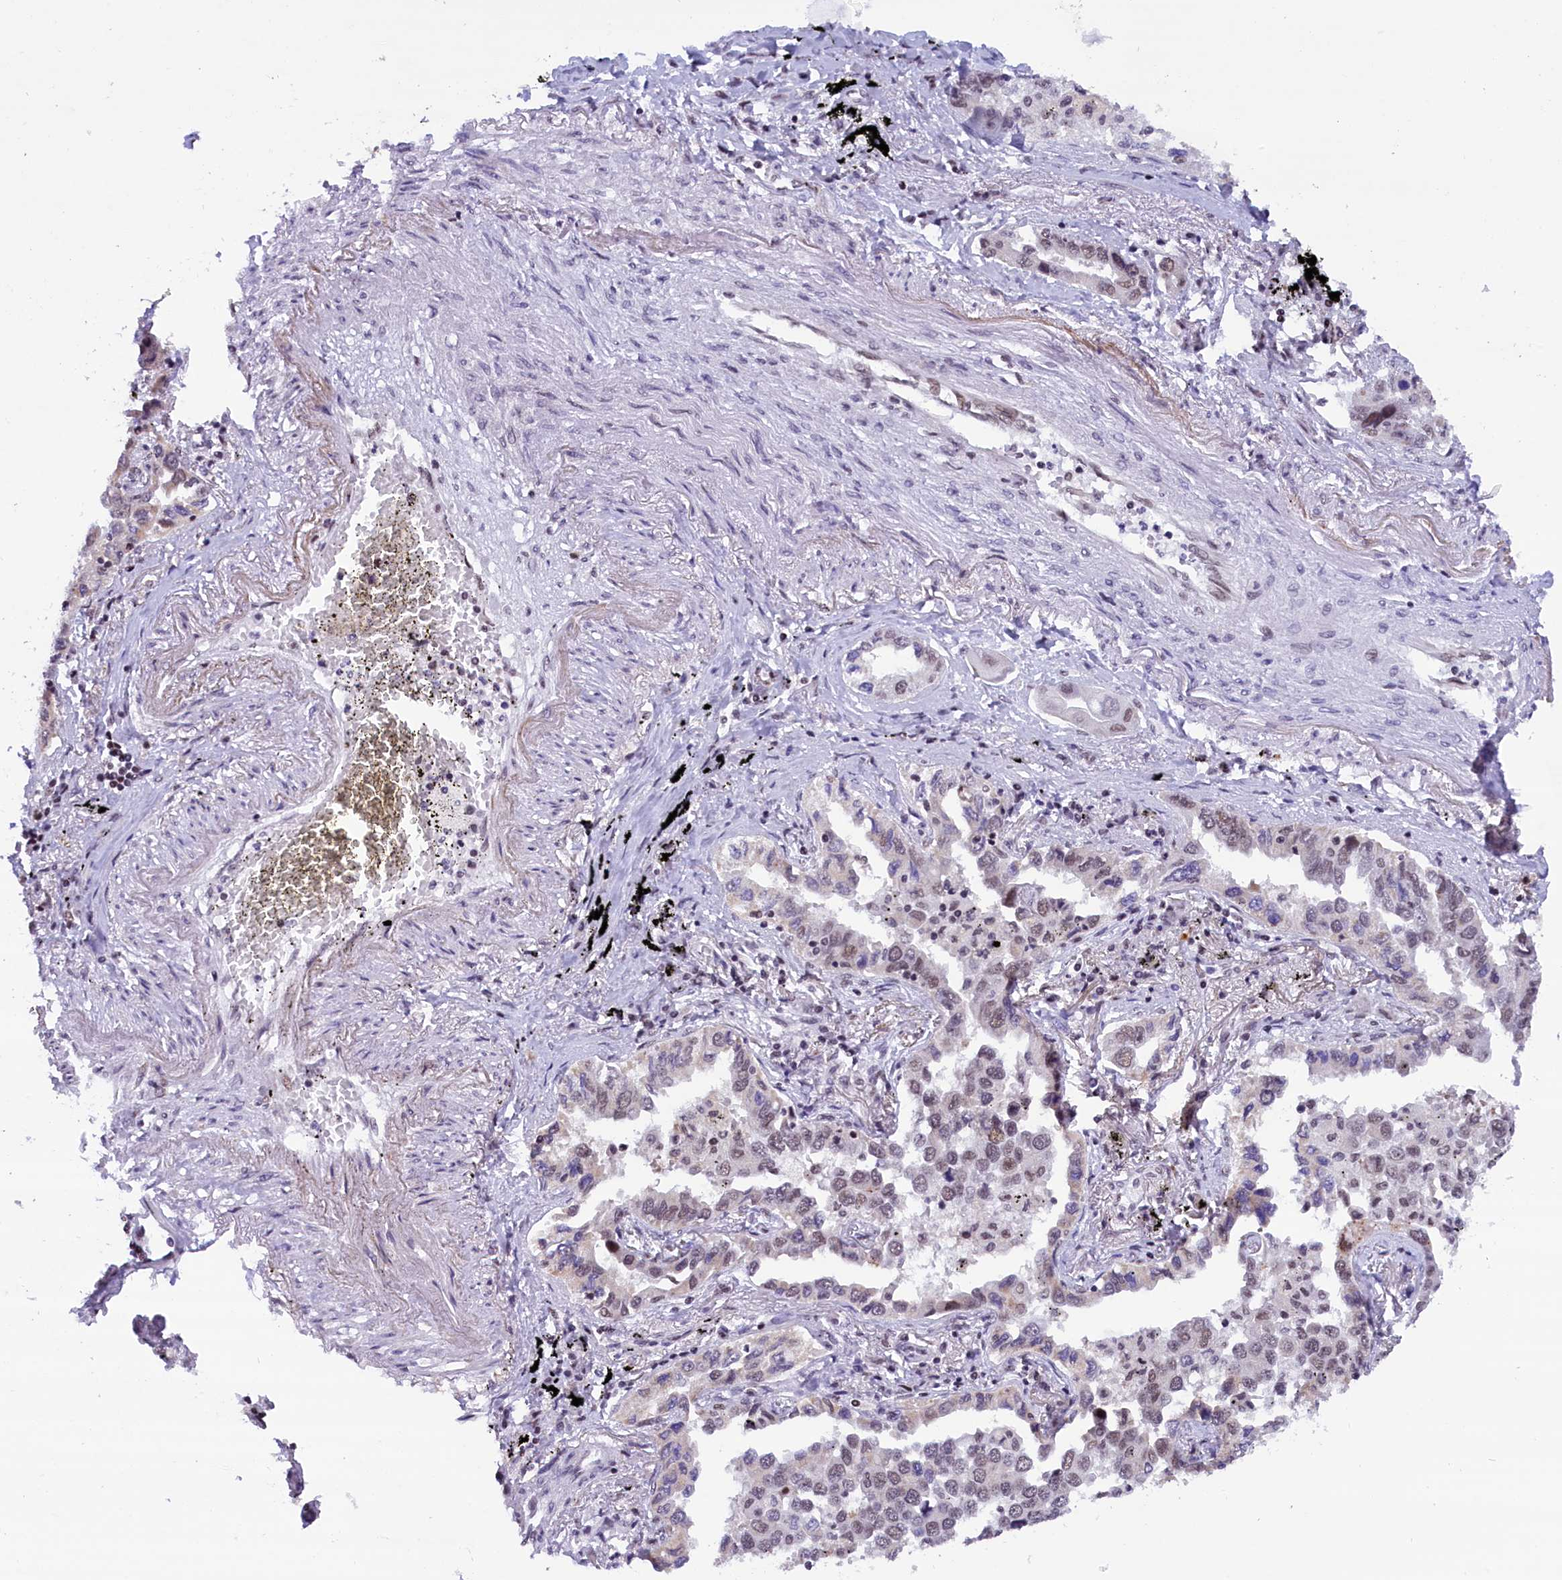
{"staining": {"intensity": "weak", "quantity": "25%-75%", "location": "nuclear"}, "tissue": "lung cancer", "cell_type": "Tumor cells", "image_type": "cancer", "snomed": [{"axis": "morphology", "description": "Adenocarcinoma, NOS"}, {"axis": "topography", "description": "Lung"}], "caption": "The histopathology image shows a brown stain indicating the presence of a protein in the nuclear of tumor cells in lung cancer (adenocarcinoma). Immunohistochemistry stains the protein in brown and the nuclei are stained blue.", "gene": "CDYL2", "patient": {"sex": "male", "age": 67}}